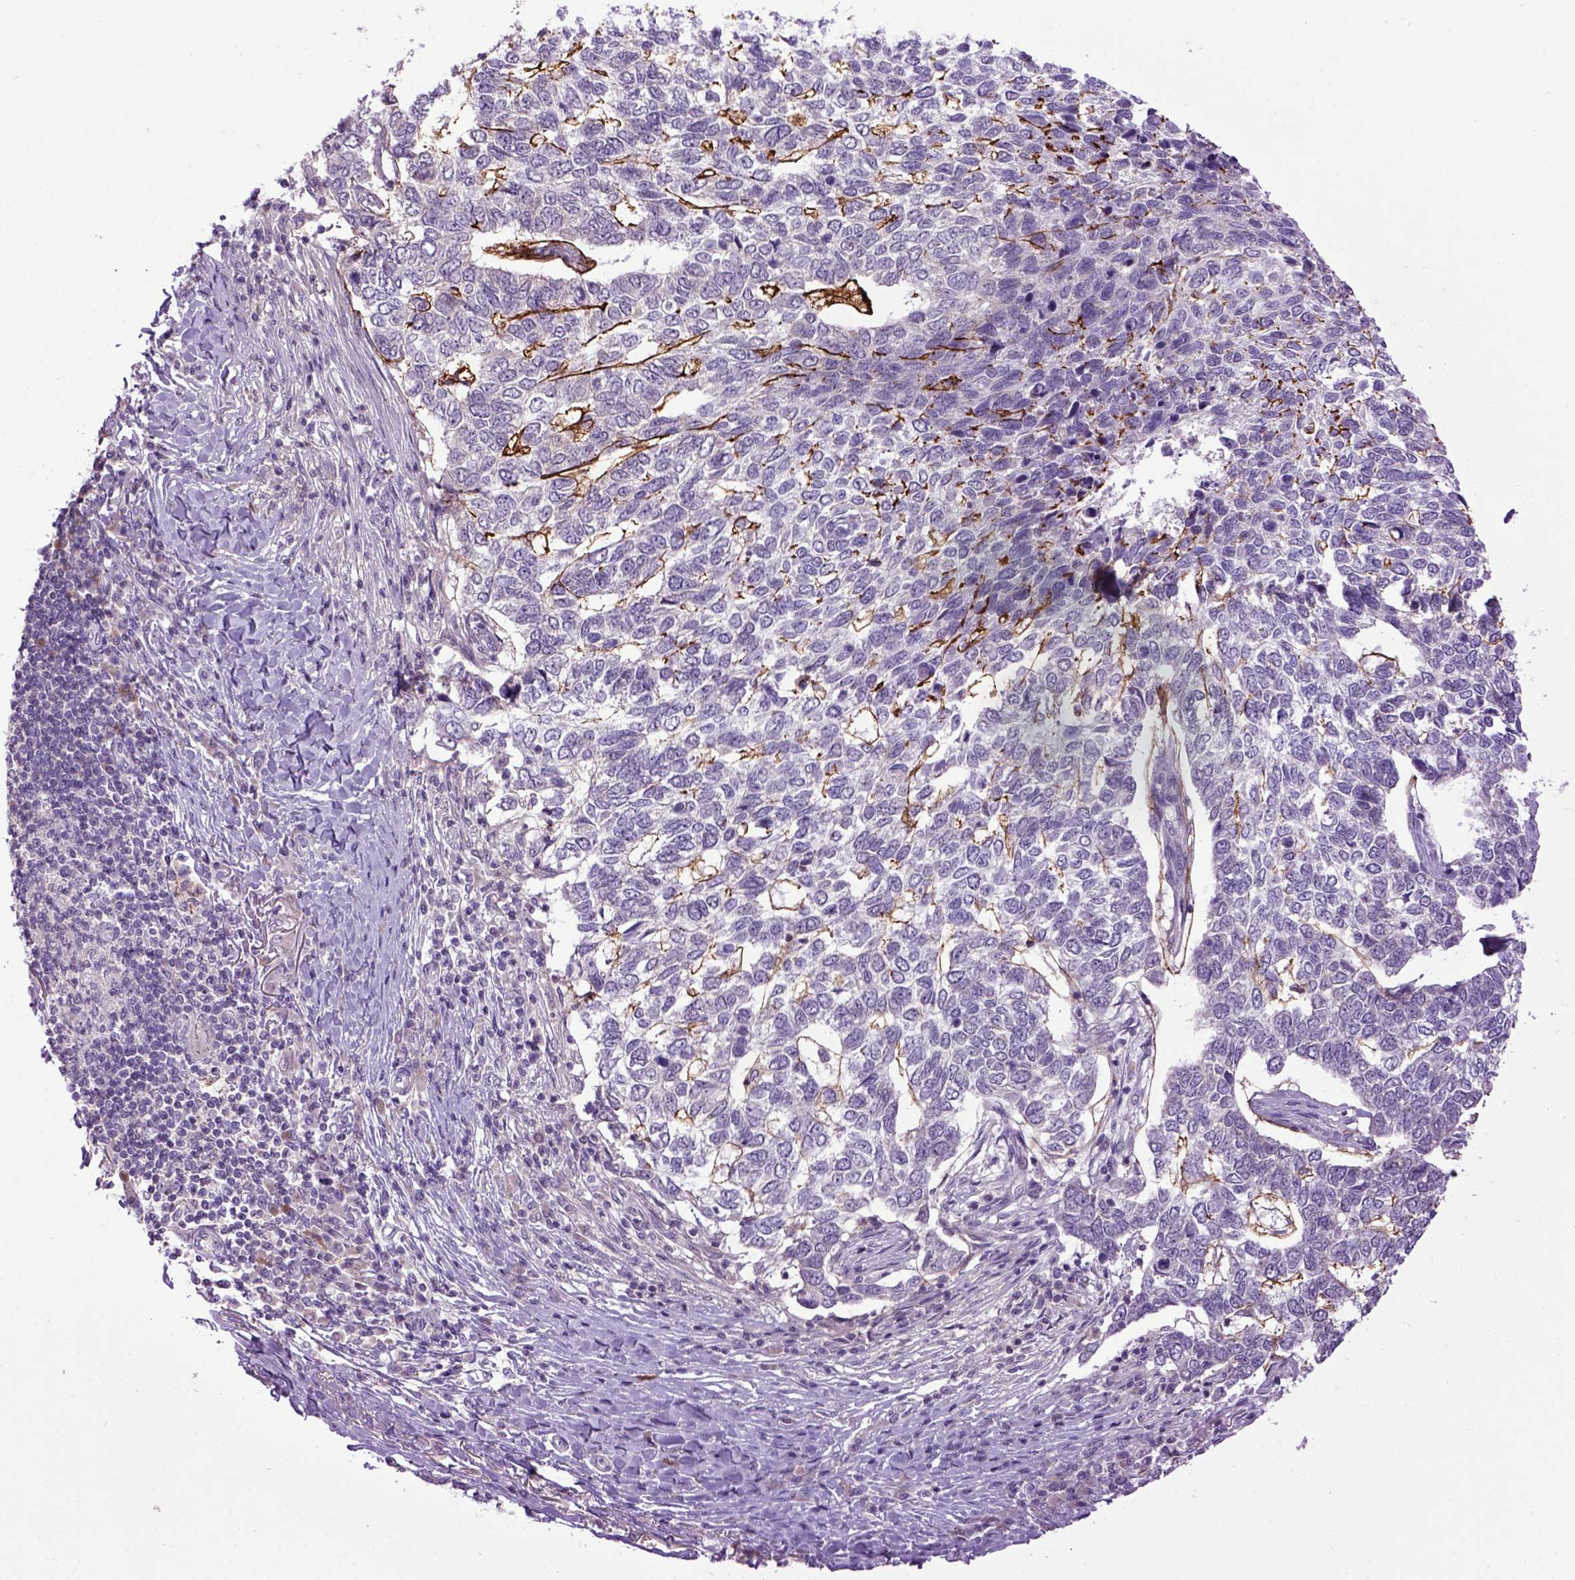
{"staining": {"intensity": "negative", "quantity": "none", "location": "none"}, "tissue": "skin cancer", "cell_type": "Tumor cells", "image_type": "cancer", "snomed": [{"axis": "morphology", "description": "Basal cell carcinoma"}, {"axis": "topography", "description": "Skin"}], "caption": "Immunohistochemistry (IHC) micrograph of neoplastic tissue: skin basal cell carcinoma stained with DAB (3,3'-diaminobenzidine) reveals no significant protein expression in tumor cells. The staining was performed using DAB (3,3'-diaminobenzidine) to visualize the protein expression in brown, while the nuclei were stained in blue with hematoxylin (Magnification: 20x).", "gene": "EMILIN3", "patient": {"sex": "female", "age": 65}}